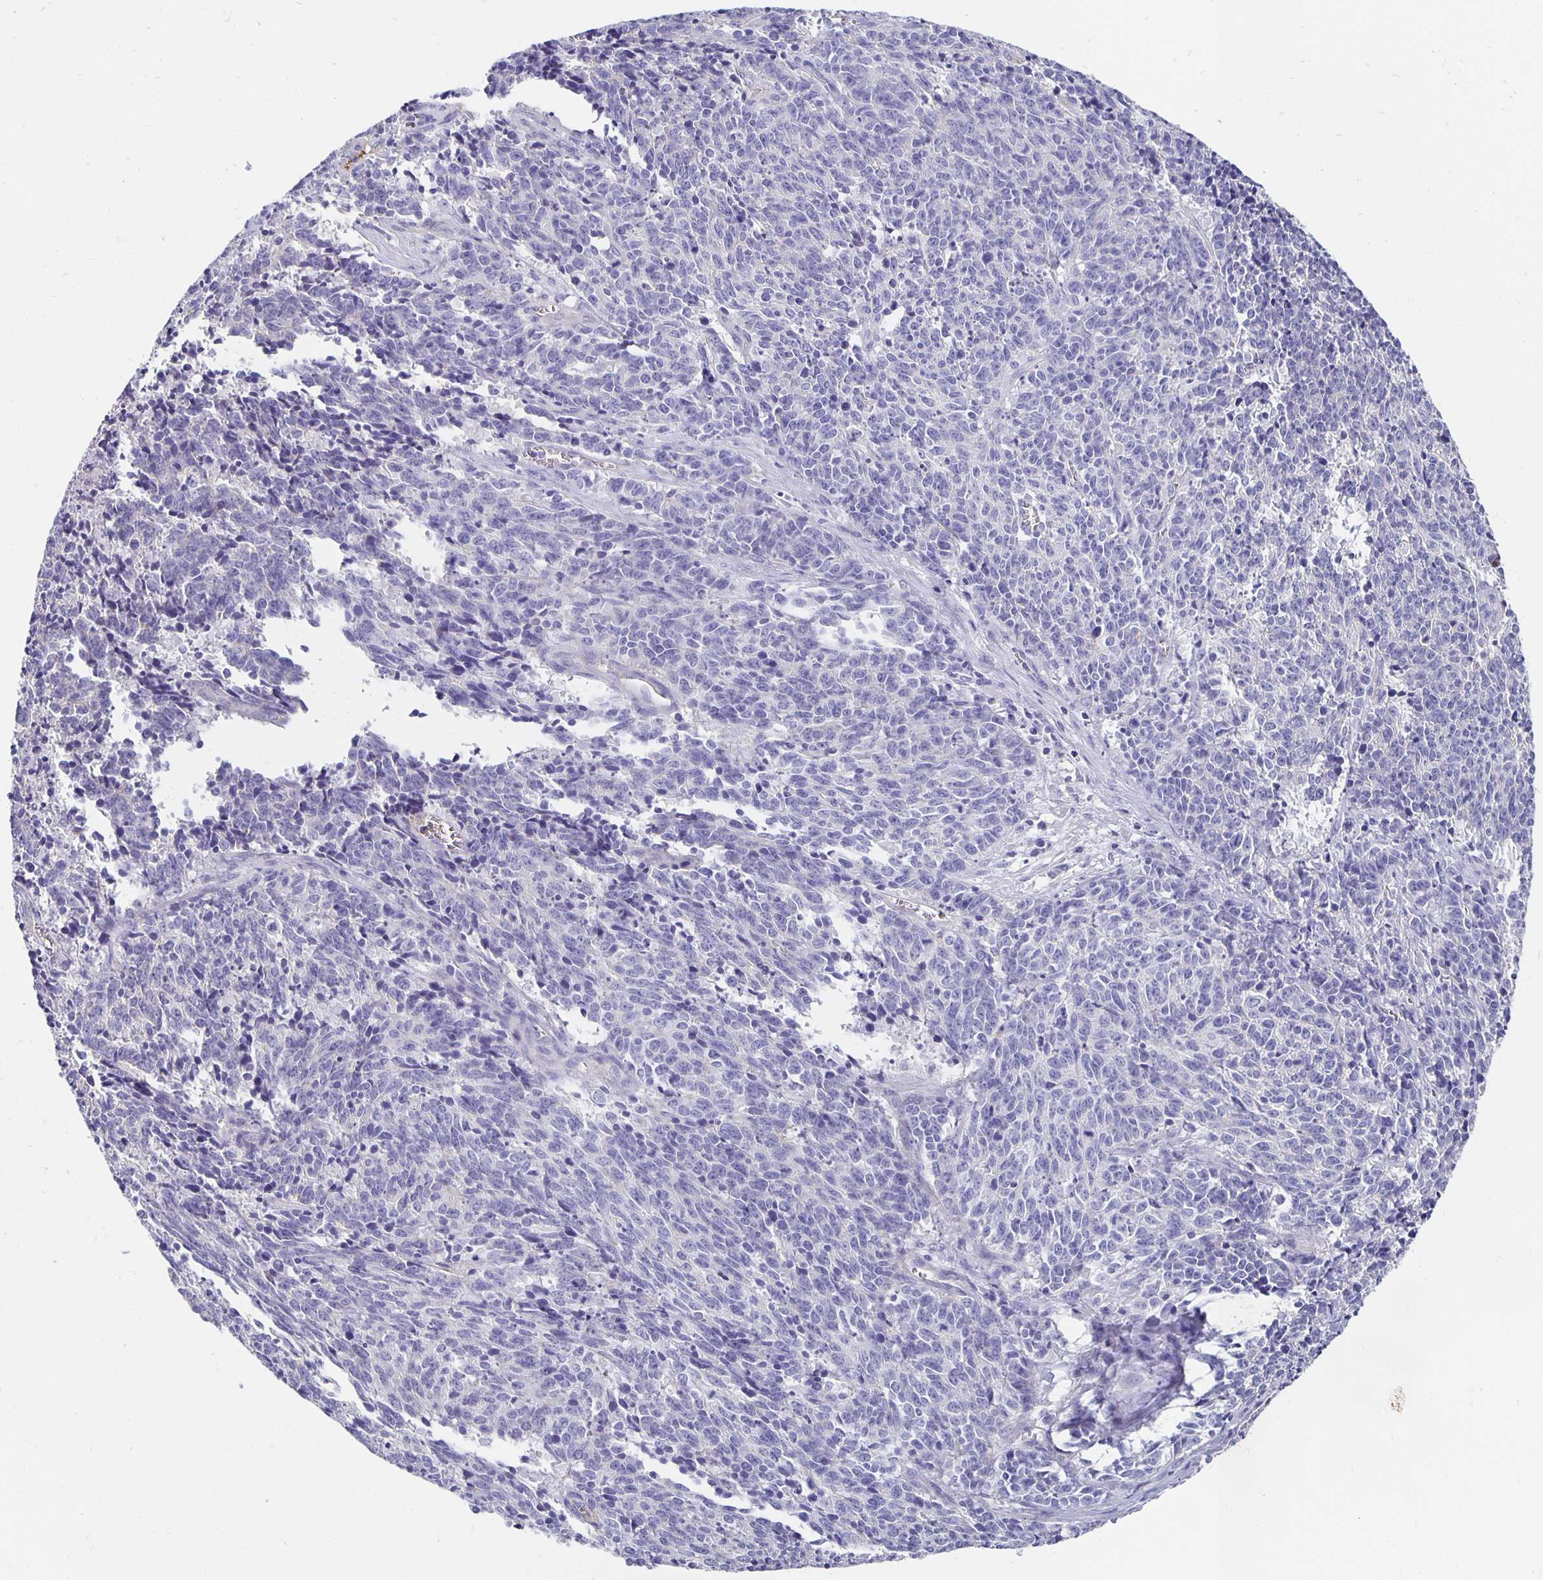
{"staining": {"intensity": "negative", "quantity": "none", "location": "none"}, "tissue": "cervical cancer", "cell_type": "Tumor cells", "image_type": "cancer", "snomed": [{"axis": "morphology", "description": "Squamous cell carcinoma, NOS"}, {"axis": "topography", "description": "Cervix"}], "caption": "A histopathology image of squamous cell carcinoma (cervical) stained for a protein displays no brown staining in tumor cells.", "gene": "APOB", "patient": {"sex": "female", "age": 29}}